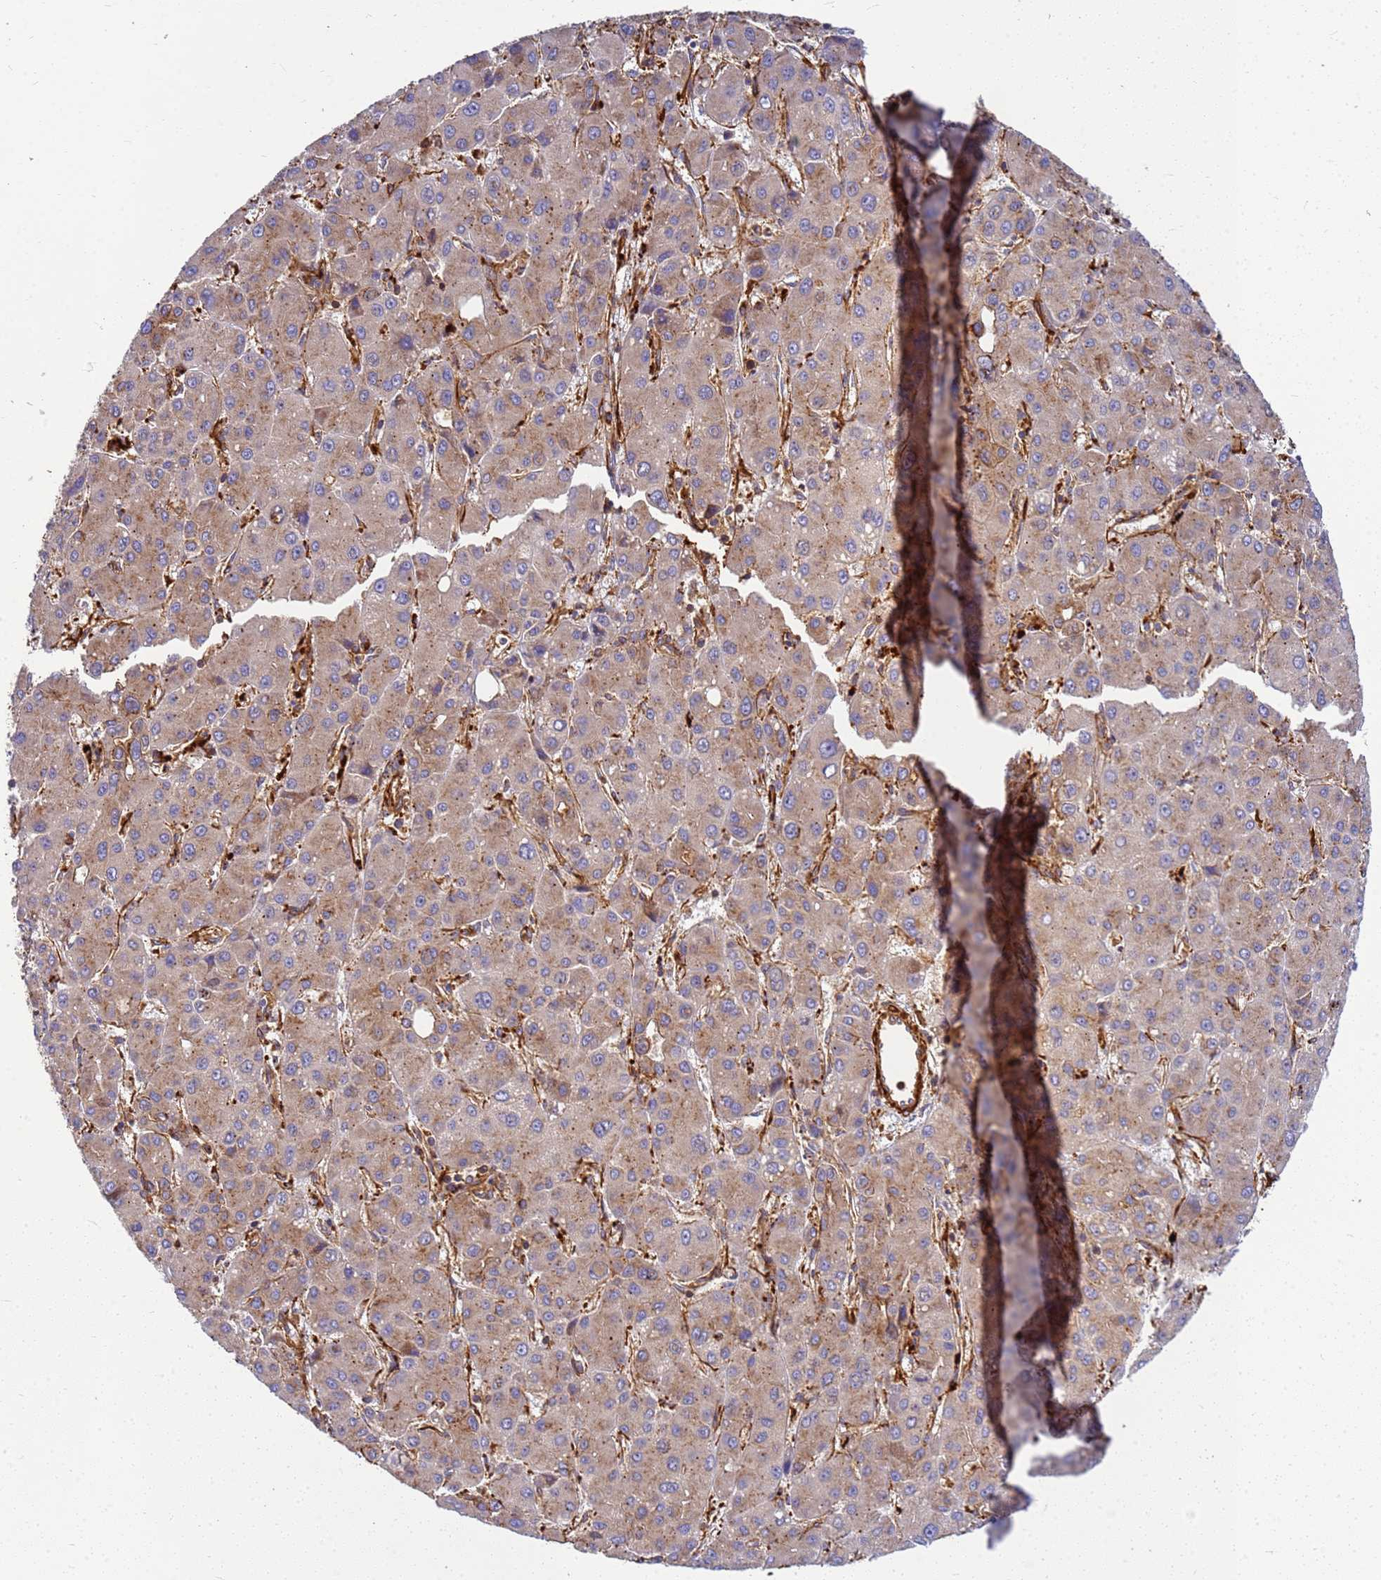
{"staining": {"intensity": "weak", "quantity": ">75%", "location": "cytoplasmic/membranous"}, "tissue": "liver cancer", "cell_type": "Tumor cells", "image_type": "cancer", "snomed": [{"axis": "morphology", "description": "Carcinoma, Hepatocellular, NOS"}, {"axis": "topography", "description": "Liver"}], "caption": "This histopathology image demonstrates immunohistochemistry (IHC) staining of human liver cancer (hepatocellular carcinoma), with low weak cytoplasmic/membranous positivity in approximately >75% of tumor cells.", "gene": "C2CD5", "patient": {"sex": "male", "age": 55}}